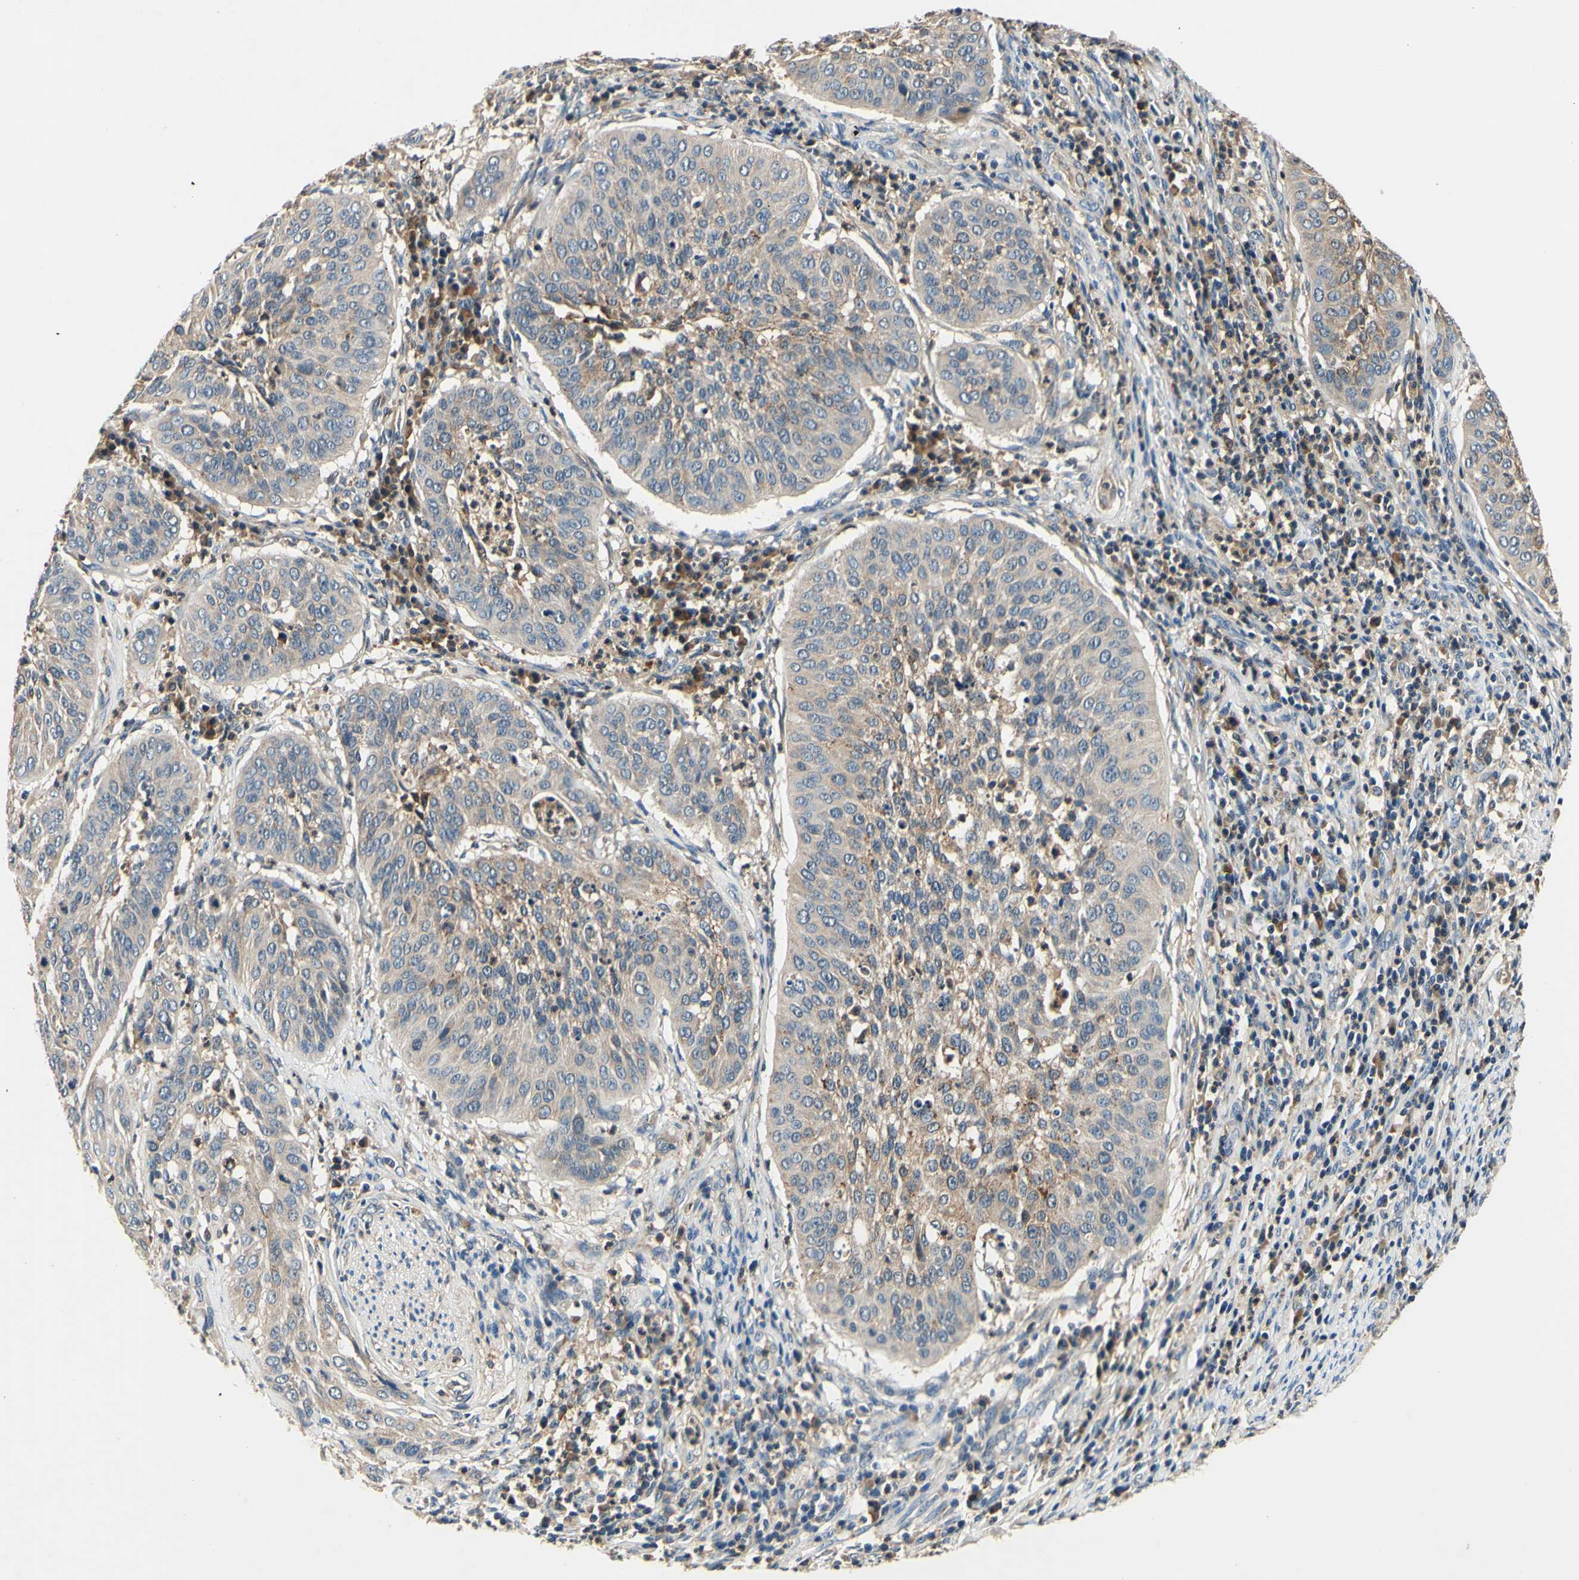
{"staining": {"intensity": "weak", "quantity": "25%-75%", "location": "cytoplasmic/membranous"}, "tissue": "cervical cancer", "cell_type": "Tumor cells", "image_type": "cancer", "snomed": [{"axis": "morphology", "description": "Normal tissue, NOS"}, {"axis": "morphology", "description": "Squamous cell carcinoma, NOS"}, {"axis": "topography", "description": "Cervix"}], "caption": "A high-resolution photomicrograph shows immunohistochemistry (IHC) staining of cervical cancer (squamous cell carcinoma), which exhibits weak cytoplasmic/membranous staining in about 25%-75% of tumor cells.", "gene": "PLA2G4A", "patient": {"sex": "female", "age": 39}}